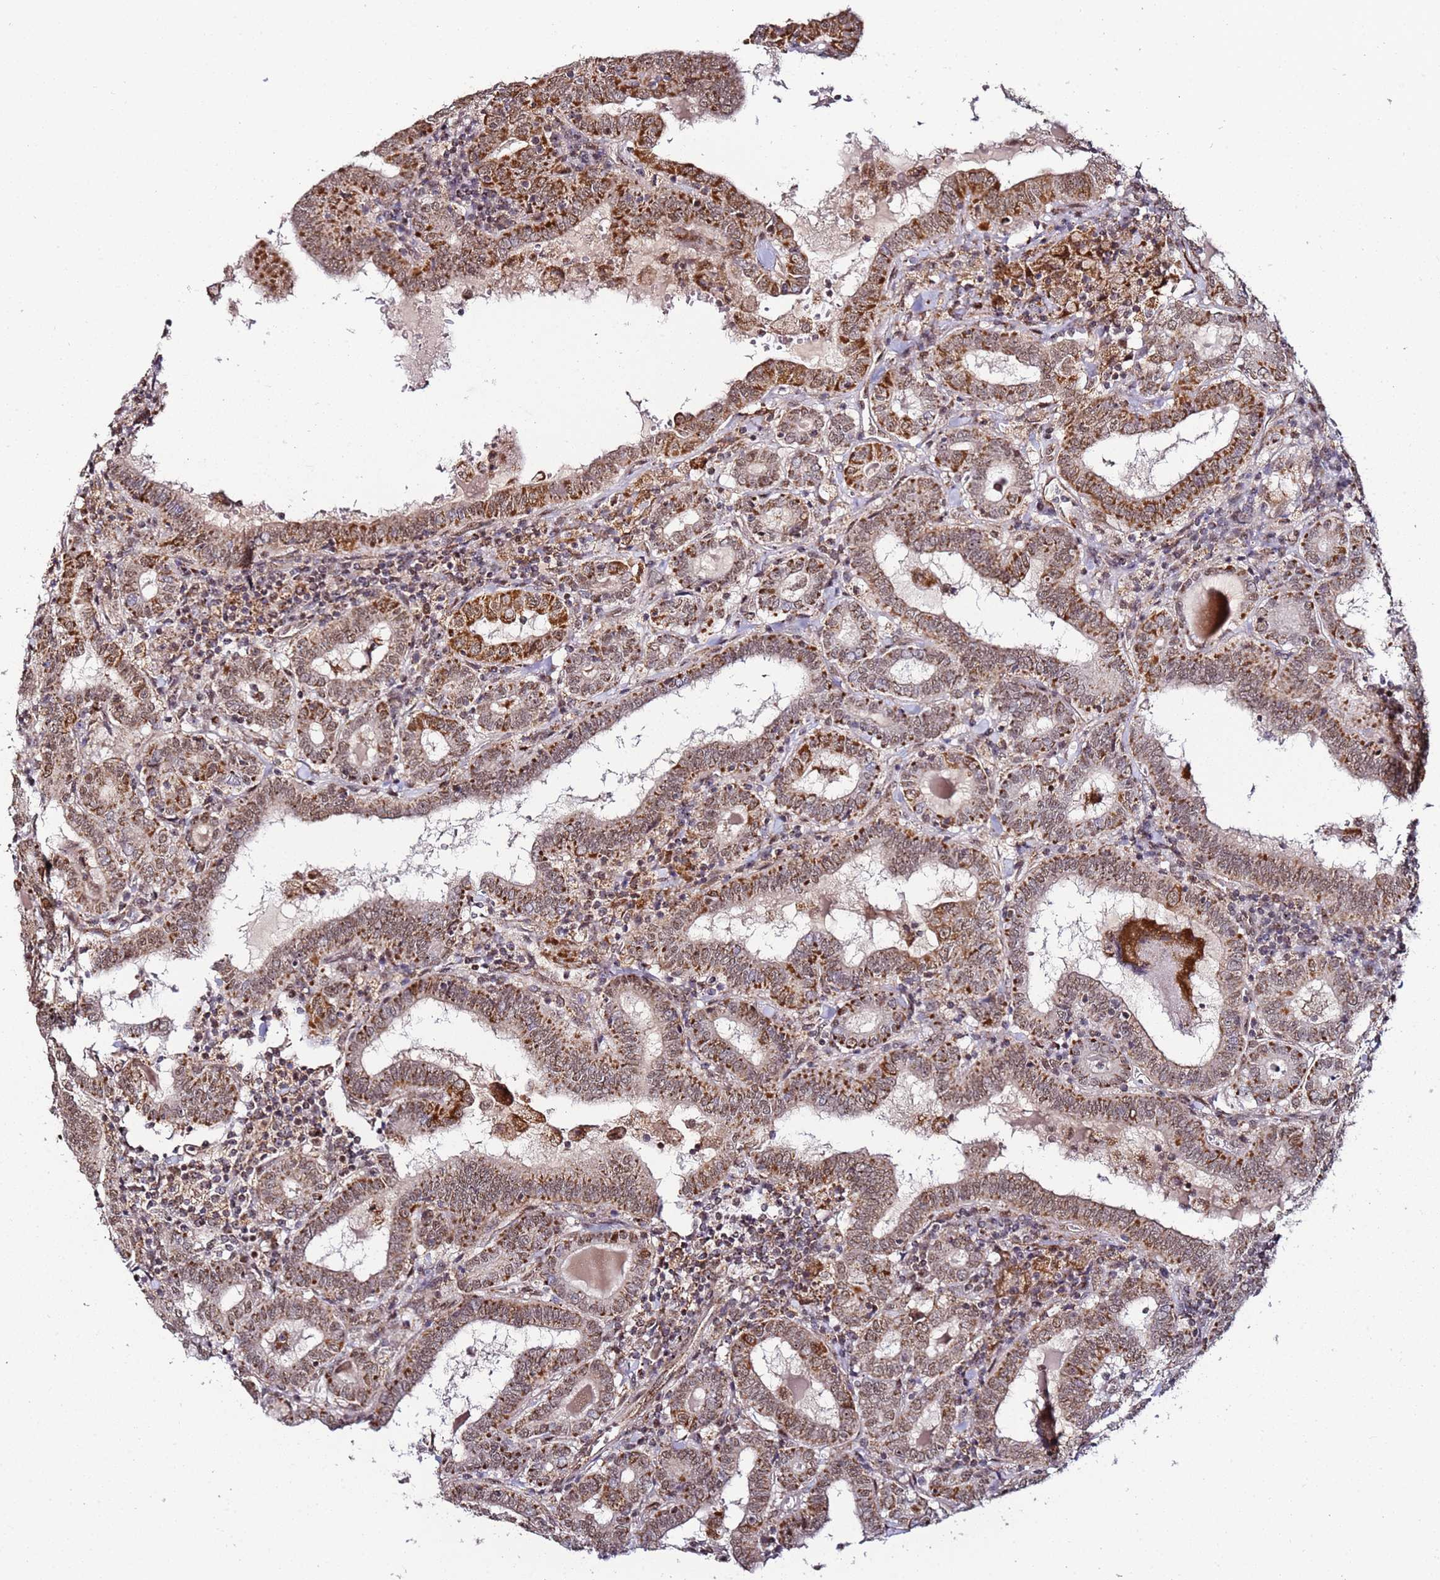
{"staining": {"intensity": "moderate", "quantity": ">75%", "location": "cytoplasmic/membranous,nuclear"}, "tissue": "thyroid cancer", "cell_type": "Tumor cells", "image_type": "cancer", "snomed": [{"axis": "morphology", "description": "Papillary adenocarcinoma, NOS"}, {"axis": "topography", "description": "Thyroid gland"}], "caption": "Immunohistochemical staining of human papillary adenocarcinoma (thyroid) exhibits moderate cytoplasmic/membranous and nuclear protein staining in about >75% of tumor cells.", "gene": "TP53AIP1", "patient": {"sex": "female", "age": 72}}